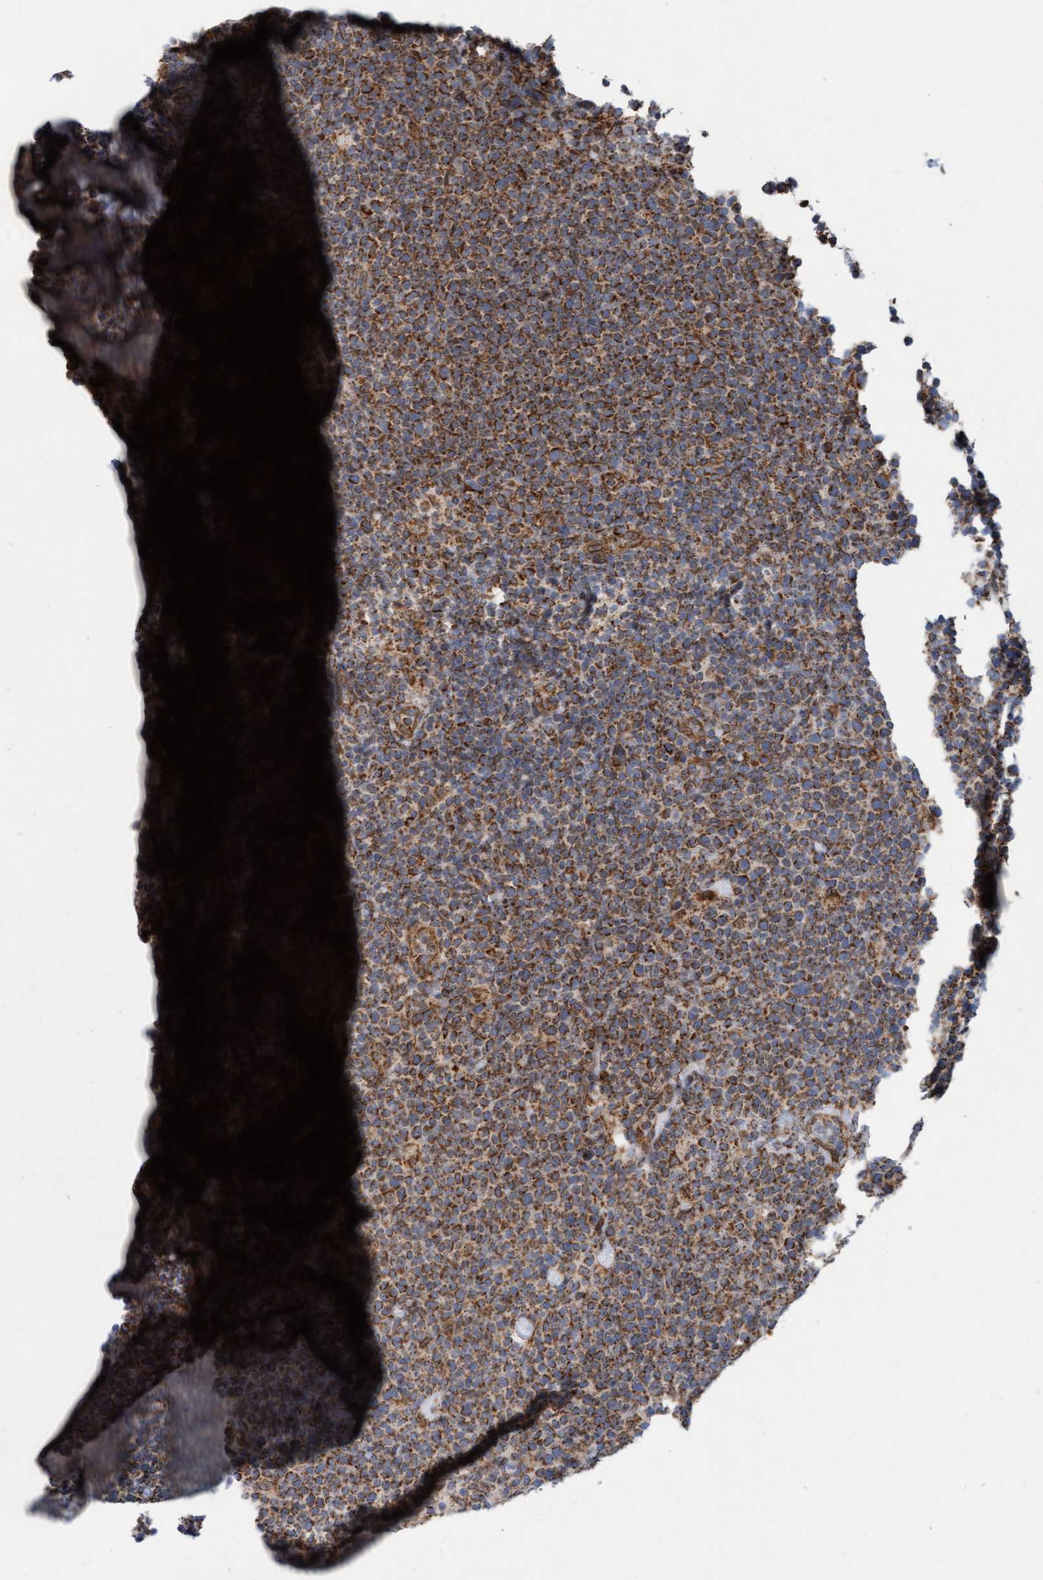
{"staining": {"intensity": "moderate", "quantity": ">75%", "location": "cytoplasmic/membranous"}, "tissue": "lymphoma", "cell_type": "Tumor cells", "image_type": "cancer", "snomed": [{"axis": "morphology", "description": "Malignant lymphoma, non-Hodgkin's type, High grade"}, {"axis": "topography", "description": "Lymph node"}], "caption": "Tumor cells show medium levels of moderate cytoplasmic/membranous positivity in approximately >75% of cells in lymphoma.", "gene": "MRPS23", "patient": {"sex": "male", "age": 61}}